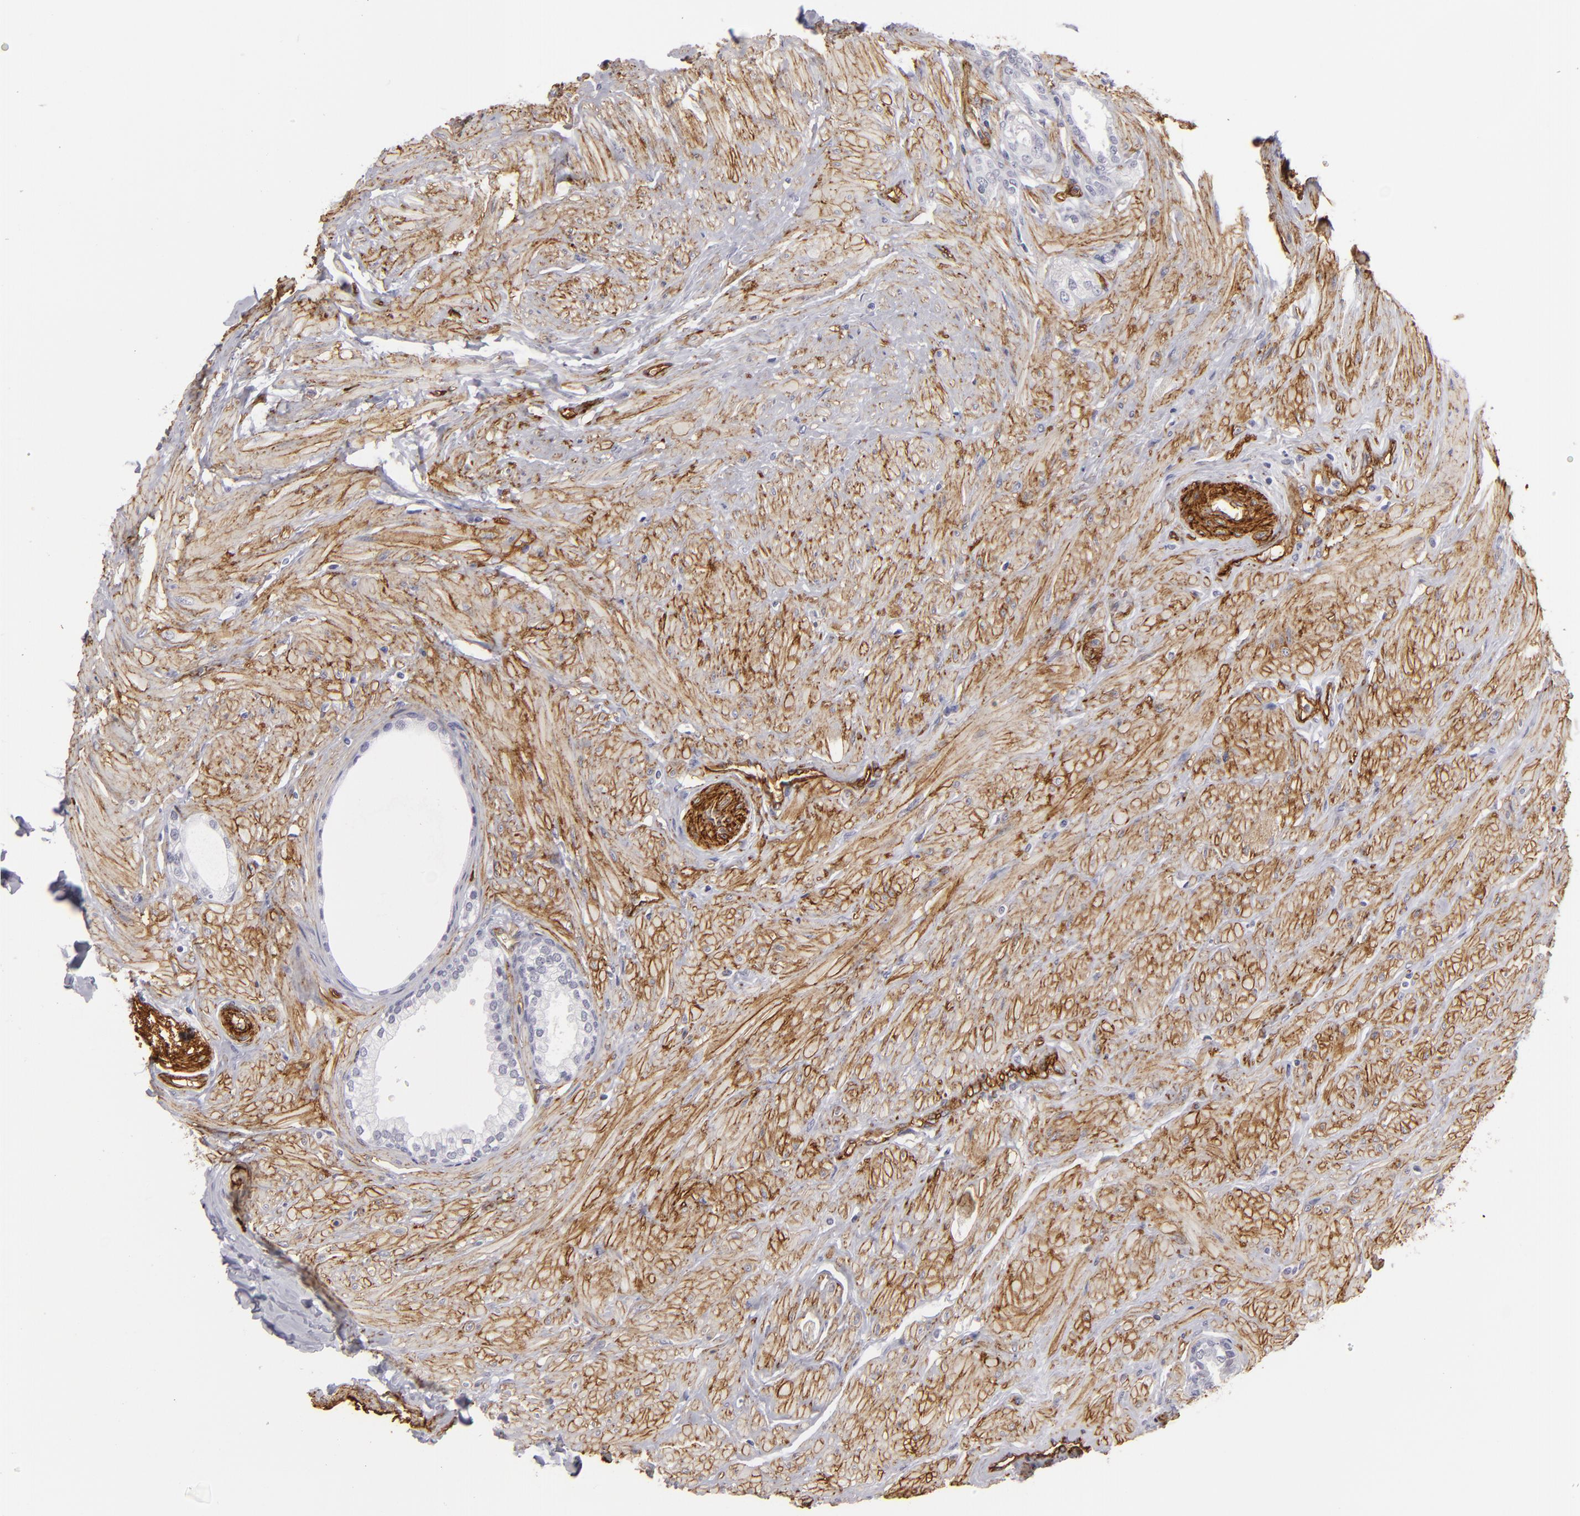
{"staining": {"intensity": "negative", "quantity": "none", "location": "none"}, "tissue": "prostate", "cell_type": "Glandular cells", "image_type": "normal", "snomed": [{"axis": "morphology", "description": "Normal tissue, NOS"}, {"axis": "topography", "description": "Prostate"}], "caption": "Human prostate stained for a protein using IHC shows no staining in glandular cells.", "gene": "MCAM", "patient": {"sex": "male", "age": 64}}